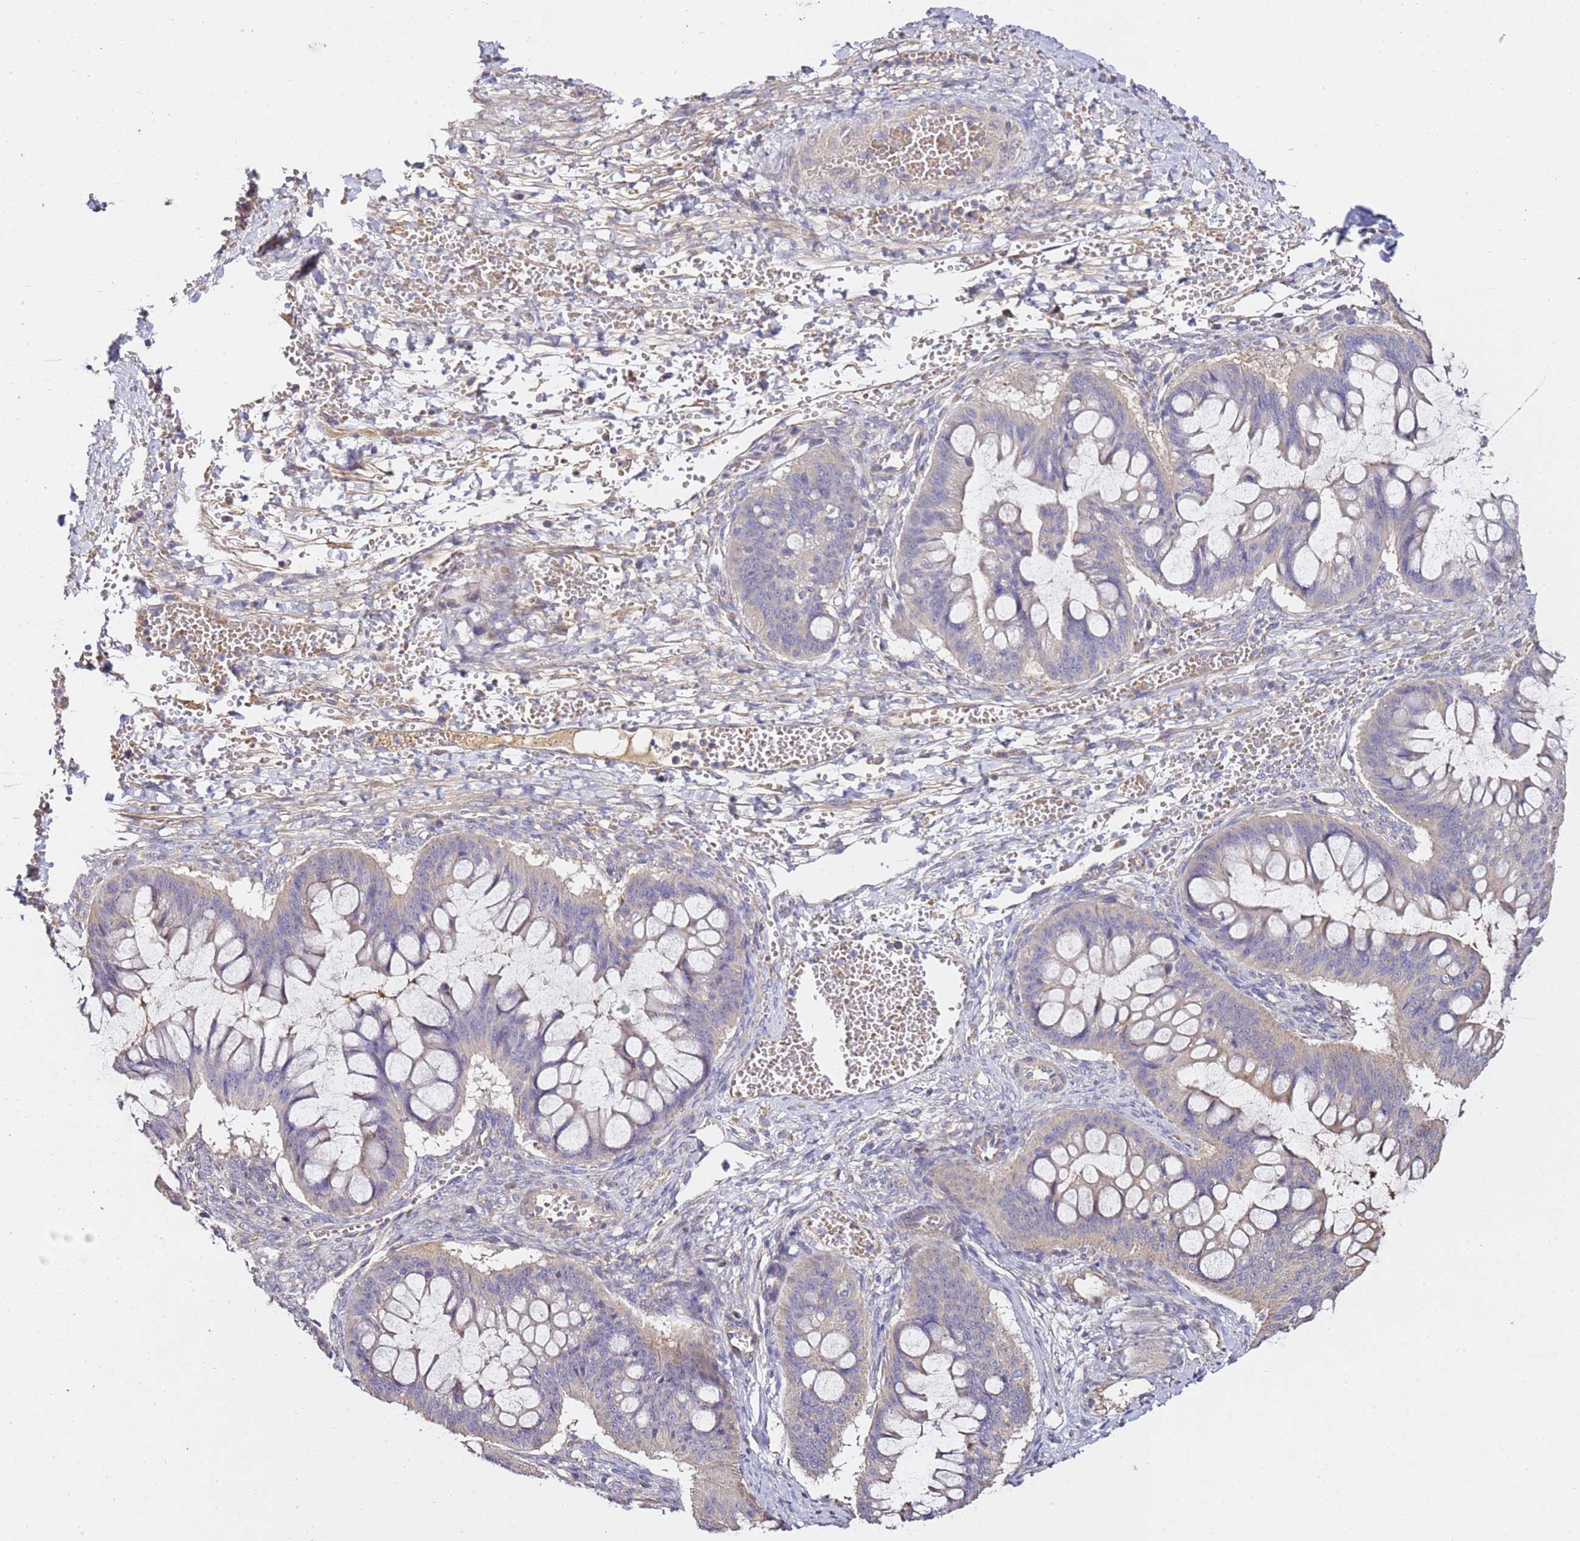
{"staining": {"intensity": "negative", "quantity": "none", "location": "none"}, "tissue": "ovarian cancer", "cell_type": "Tumor cells", "image_type": "cancer", "snomed": [{"axis": "morphology", "description": "Cystadenocarcinoma, mucinous, NOS"}, {"axis": "topography", "description": "Ovary"}], "caption": "An IHC photomicrograph of ovarian cancer is shown. There is no staining in tumor cells of ovarian cancer.", "gene": "OR2B11", "patient": {"sex": "female", "age": 73}}